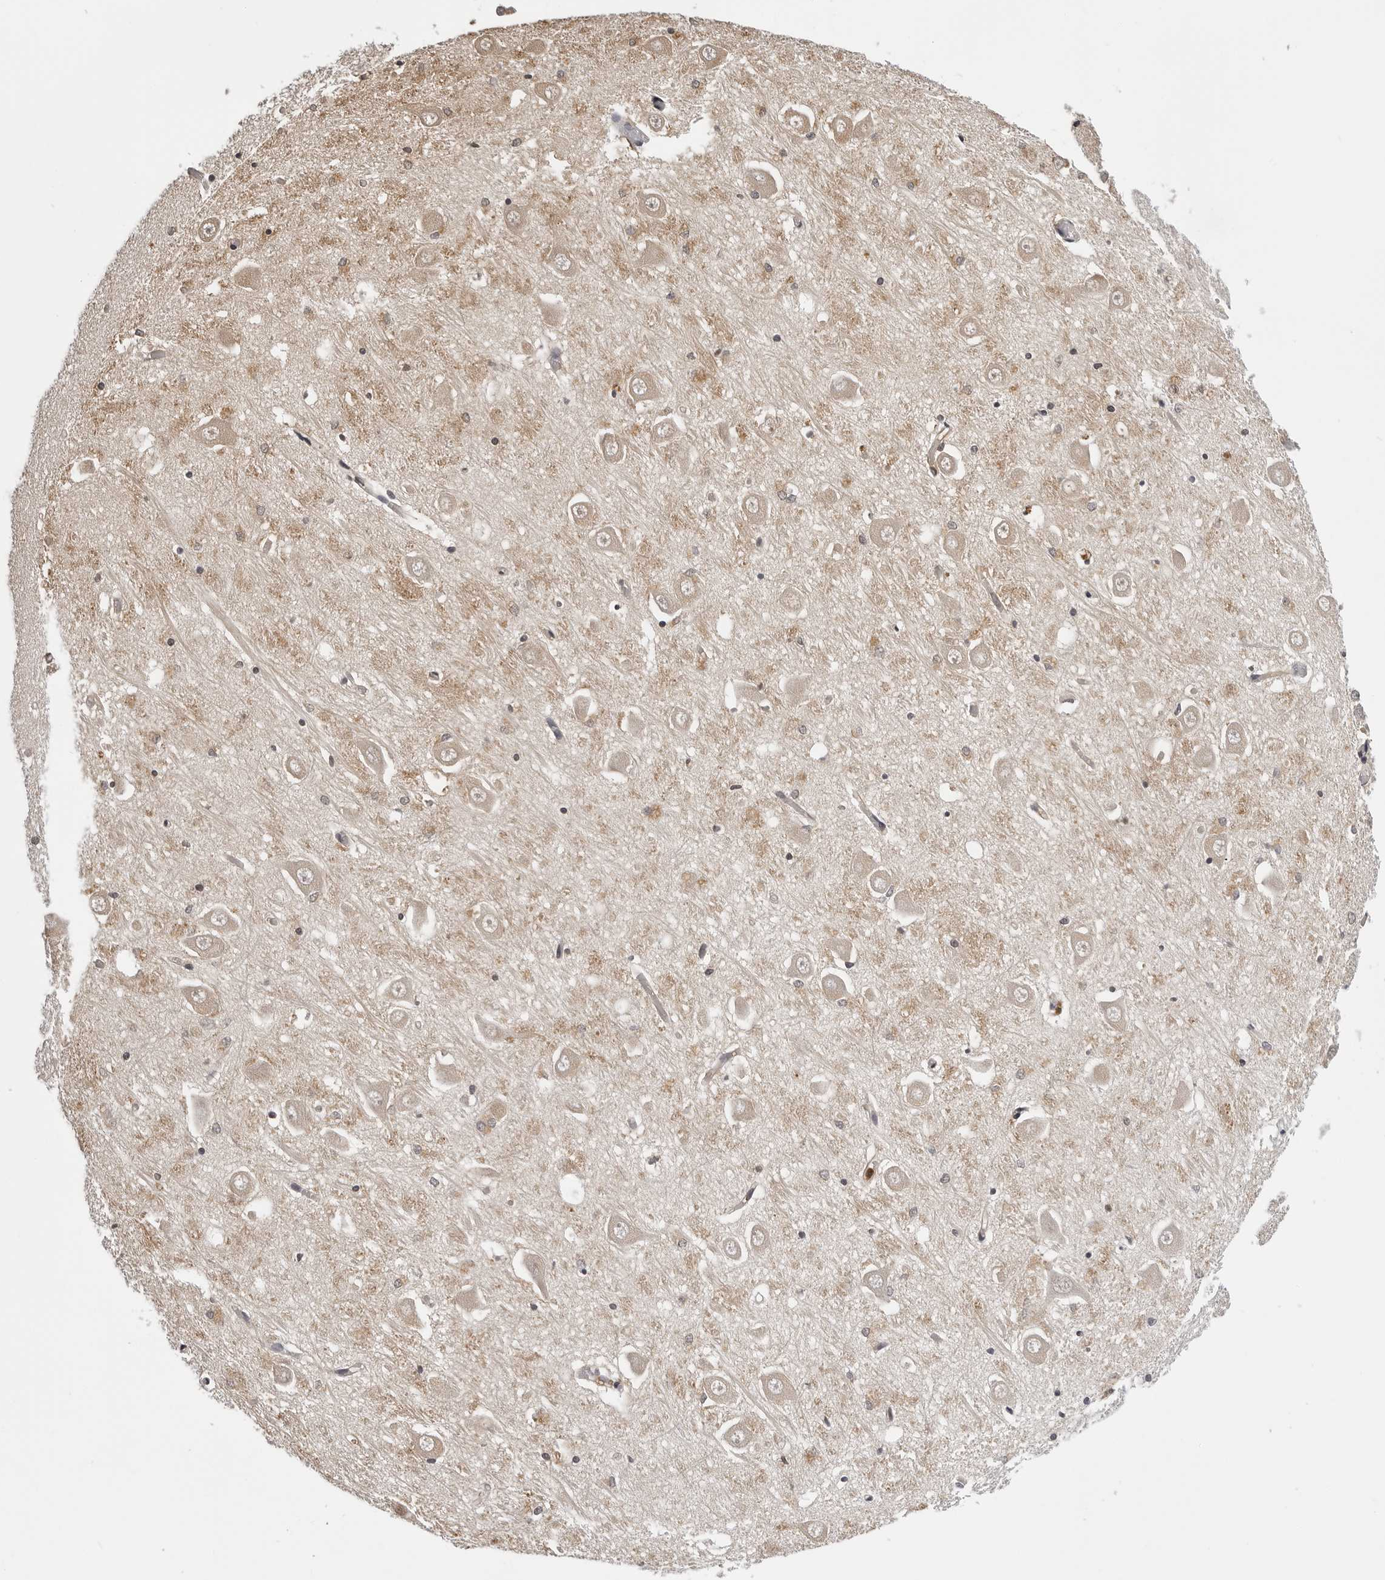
{"staining": {"intensity": "weak", "quantity": "<25%", "location": "nuclear"}, "tissue": "hippocampus", "cell_type": "Glial cells", "image_type": "normal", "snomed": [{"axis": "morphology", "description": "Normal tissue, NOS"}, {"axis": "topography", "description": "Hippocampus"}], "caption": "Immunohistochemistry (IHC) of normal human hippocampus exhibits no expression in glial cells.", "gene": "TRMT13", "patient": {"sex": "male", "age": 70}}